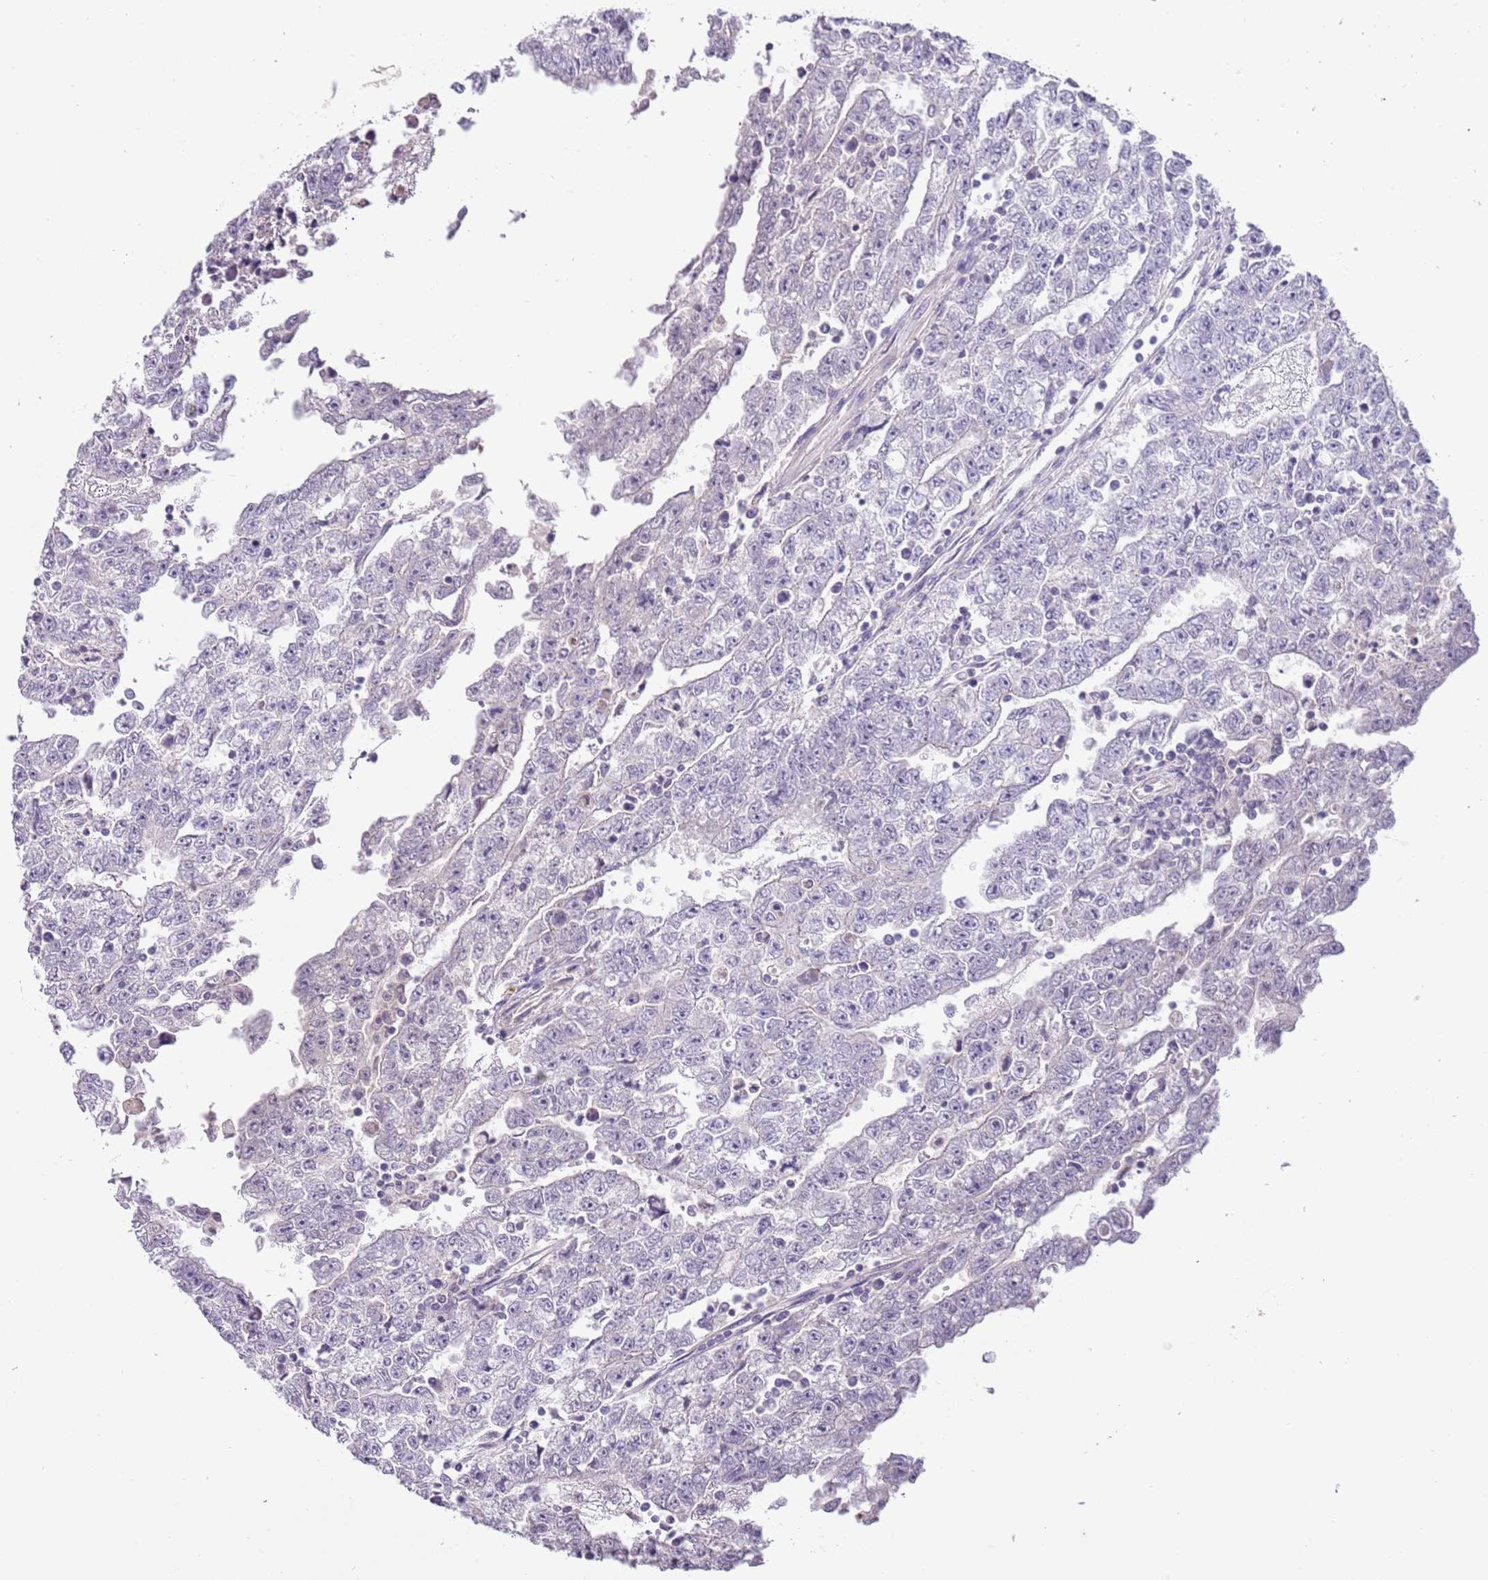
{"staining": {"intensity": "negative", "quantity": "none", "location": "none"}, "tissue": "testis cancer", "cell_type": "Tumor cells", "image_type": "cancer", "snomed": [{"axis": "morphology", "description": "Carcinoma, Embryonal, NOS"}, {"axis": "topography", "description": "Testis"}], "caption": "Immunohistochemistry (IHC) of human embryonal carcinoma (testis) shows no expression in tumor cells.", "gene": "SLC35E3", "patient": {"sex": "male", "age": 25}}